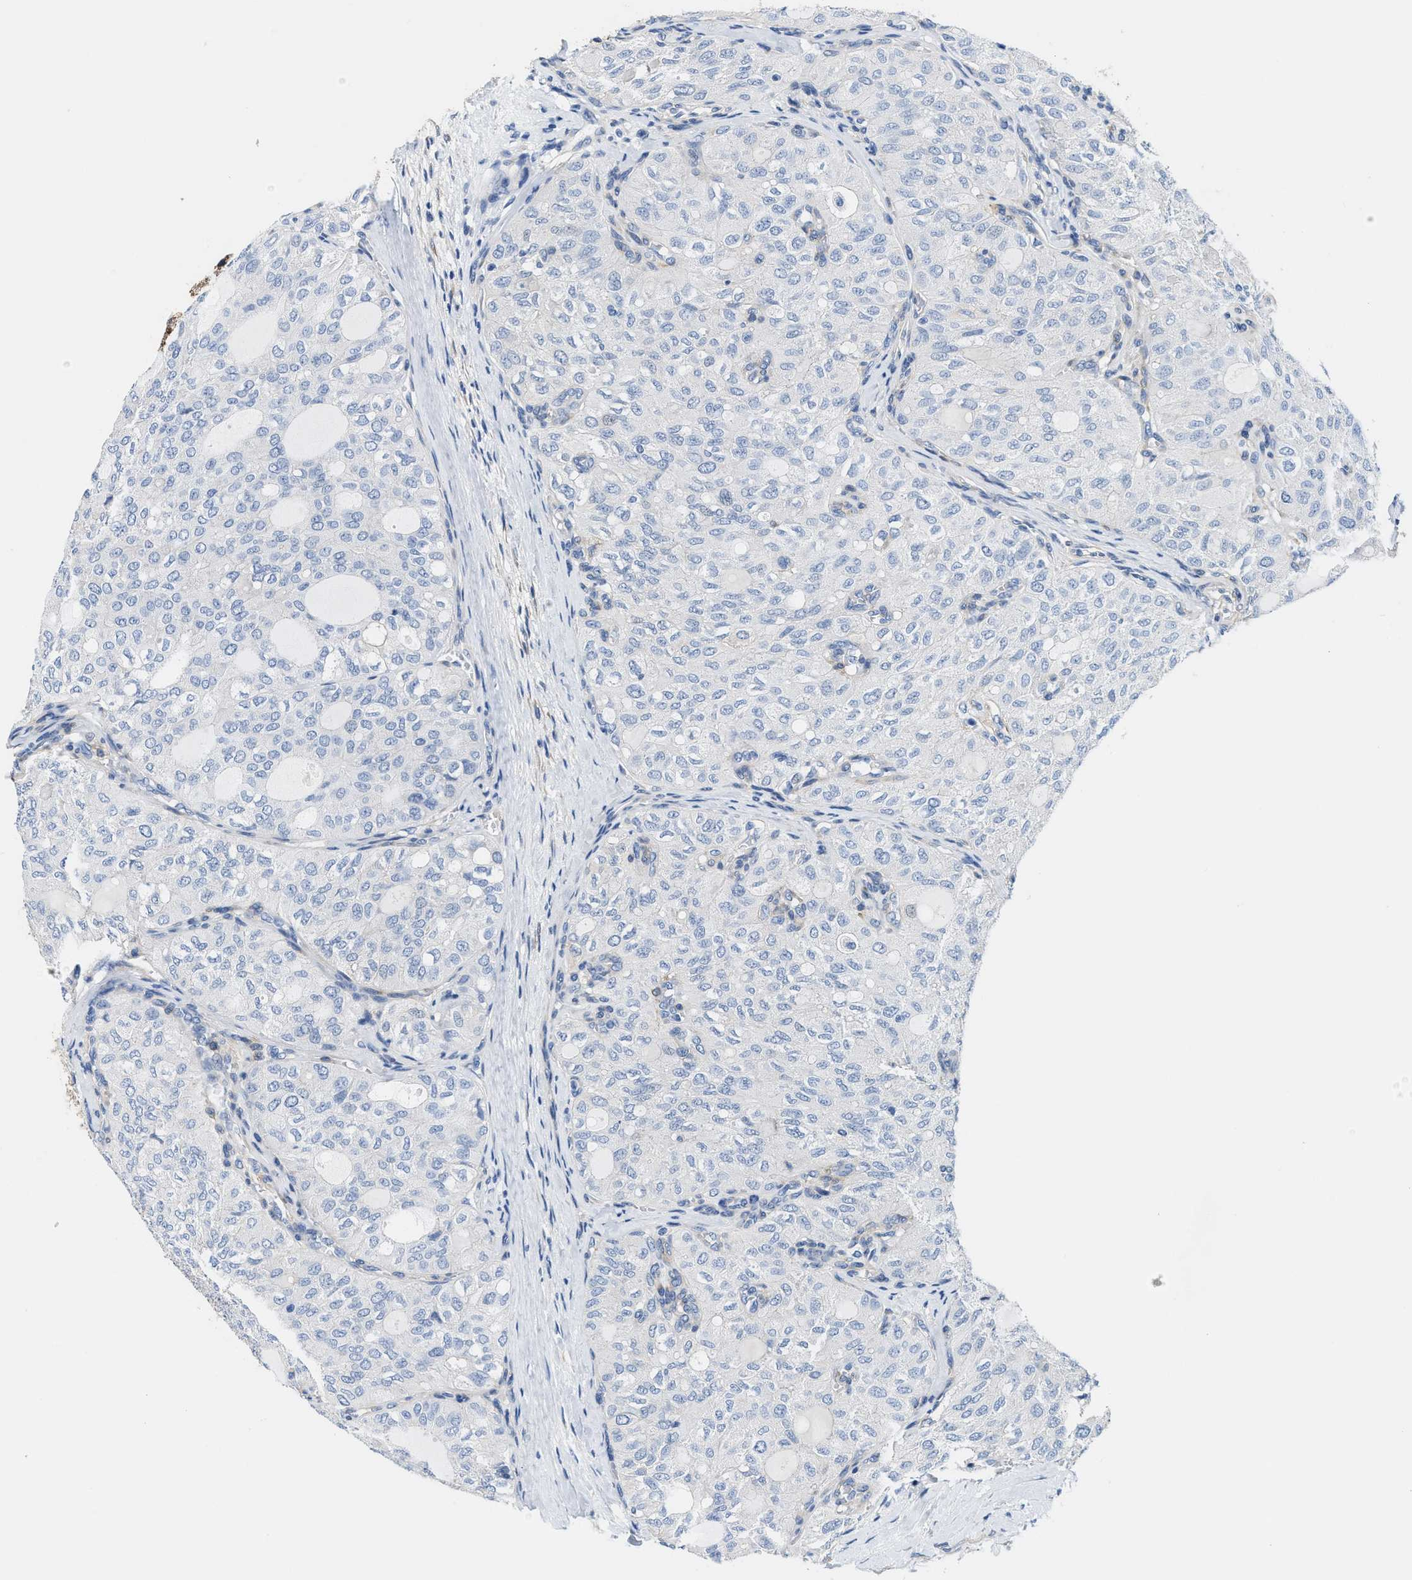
{"staining": {"intensity": "negative", "quantity": "none", "location": "none"}, "tissue": "thyroid cancer", "cell_type": "Tumor cells", "image_type": "cancer", "snomed": [{"axis": "morphology", "description": "Follicular adenoma carcinoma, NOS"}, {"axis": "topography", "description": "Thyroid gland"}], "caption": "Thyroid cancer was stained to show a protein in brown. There is no significant expression in tumor cells. Brightfield microscopy of IHC stained with DAB (3,3'-diaminobenzidine) (brown) and hematoxylin (blue), captured at high magnification.", "gene": "DSCAM", "patient": {"sex": "male", "age": 75}}